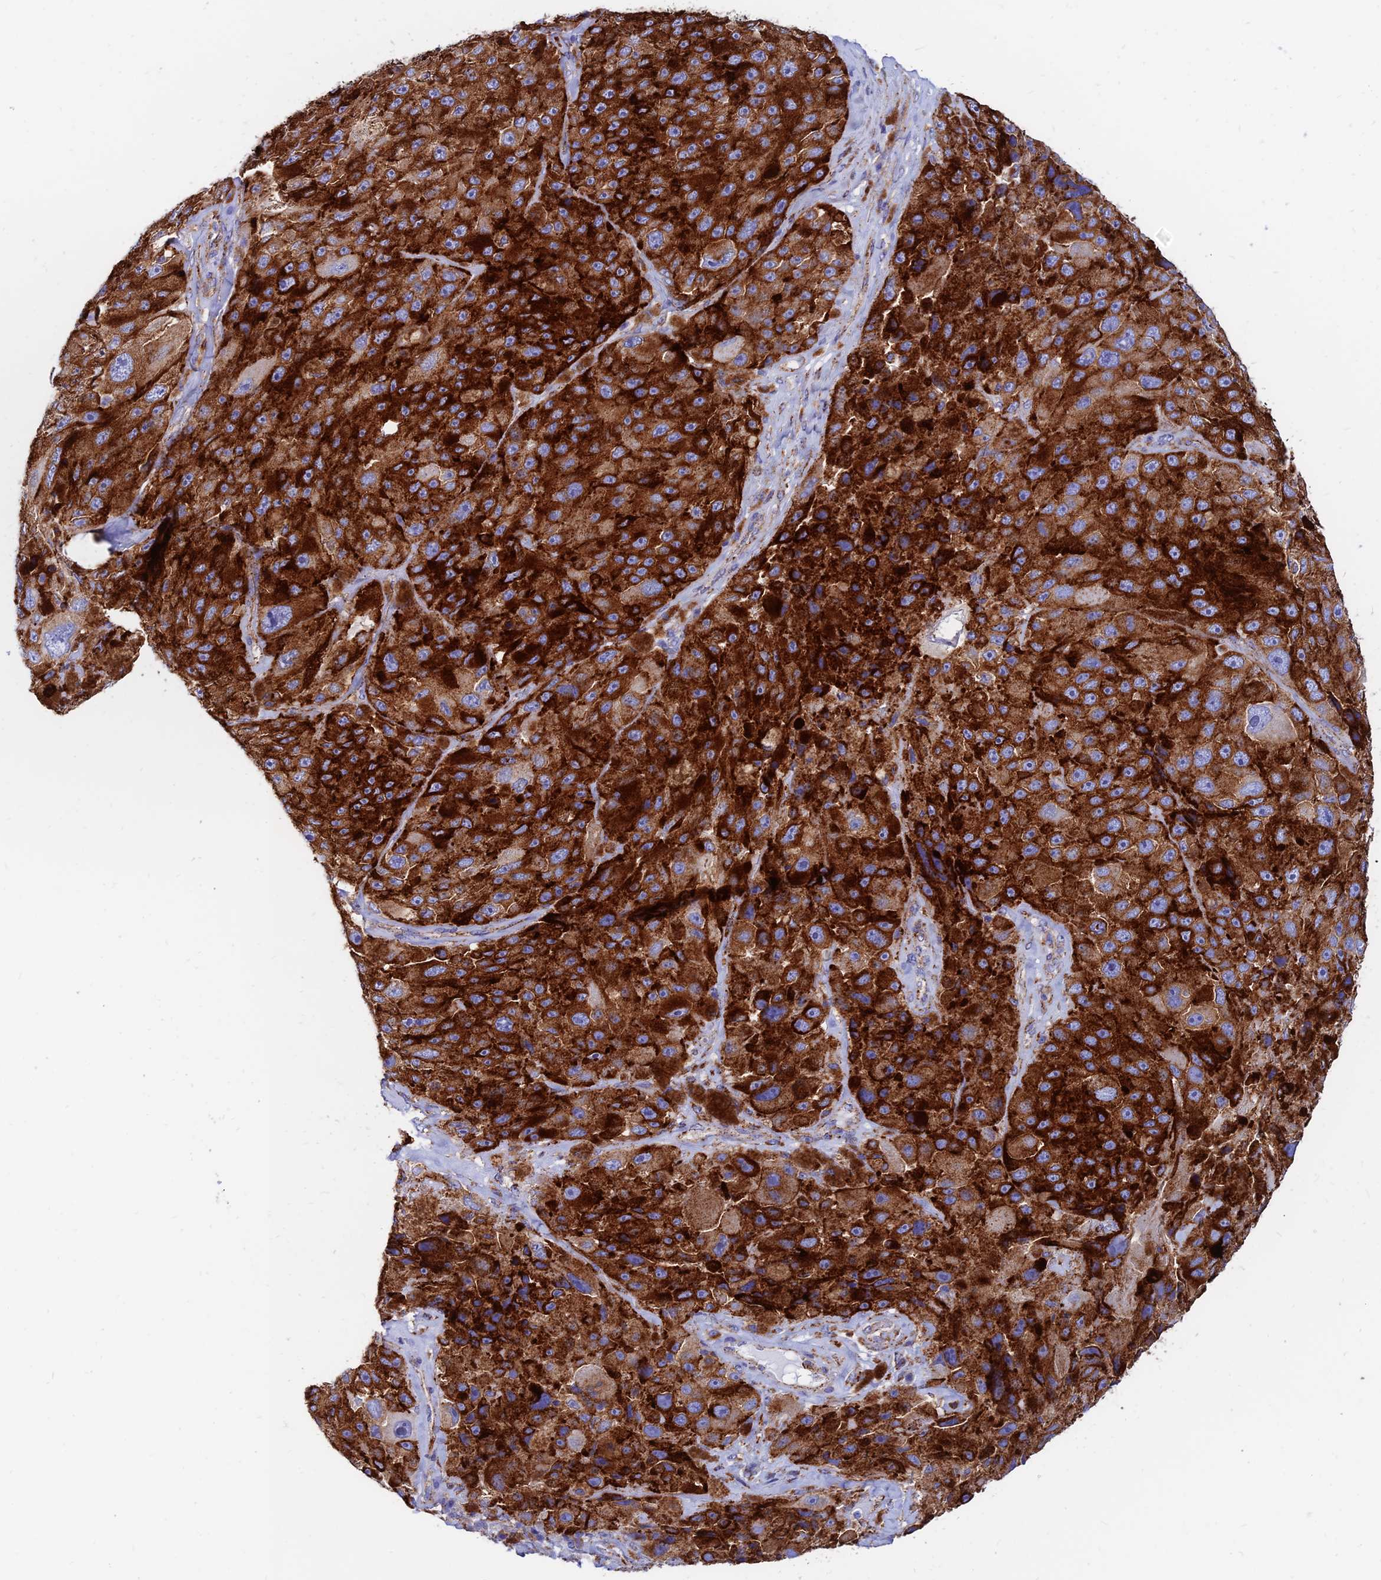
{"staining": {"intensity": "strong", "quantity": ">75%", "location": "cytoplasmic/membranous"}, "tissue": "melanoma", "cell_type": "Tumor cells", "image_type": "cancer", "snomed": [{"axis": "morphology", "description": "Malignant melanoma, Metastatic site"}, {"axis": "topography", "description": "Lymph node"}], "caption": "Tumor cells demonstrate strong cytoplasmic/membranous expression in approximately >75% of cells in malignant melanoma (metastatic site).", "gene": "SPNS1", "patient": {"sex": "male", "age": 62}}